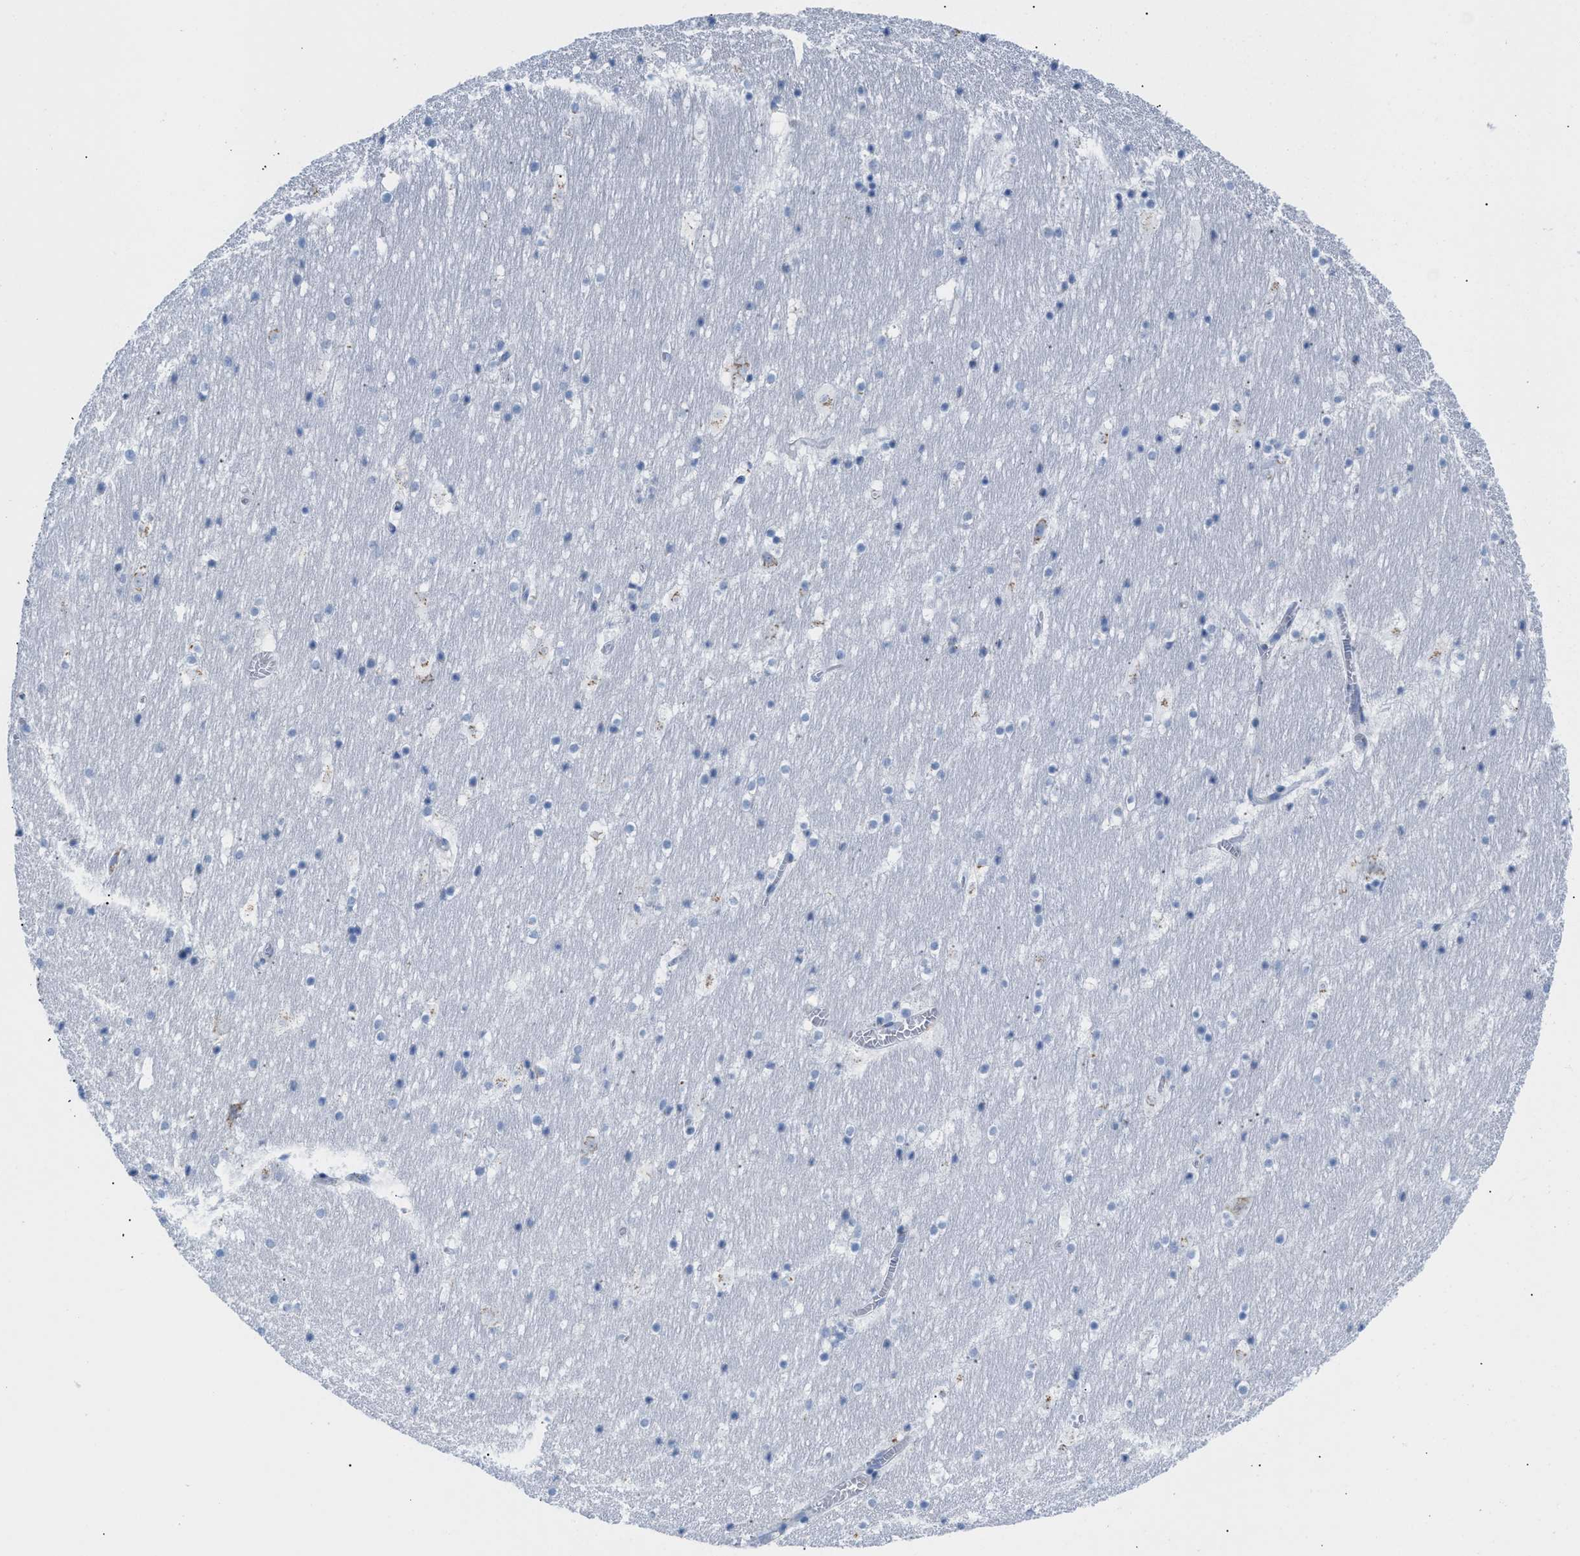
{"staining": {"intensity": "weak", "quantity": "<25%", "location": "cytoplasmic/membranous"}, "tissue": "hippocampus", "cell_type": "Glial cells", "image_type": "normal", "snomed": [{"axis": "morphology", "description": "Normal tissue, NOS"}, {"axis": "topography", "description": "Hippocampus"}], "caption": "This photomicrograph is of unremarkable hippocampus stained with immunohistochemistry (IHC) to label a protein in brown with the nuclei are counter-stained blue. There is no positivity in glial cells.", "gene": "TACC3", "patient": {"sex": "male", "age": 45}}